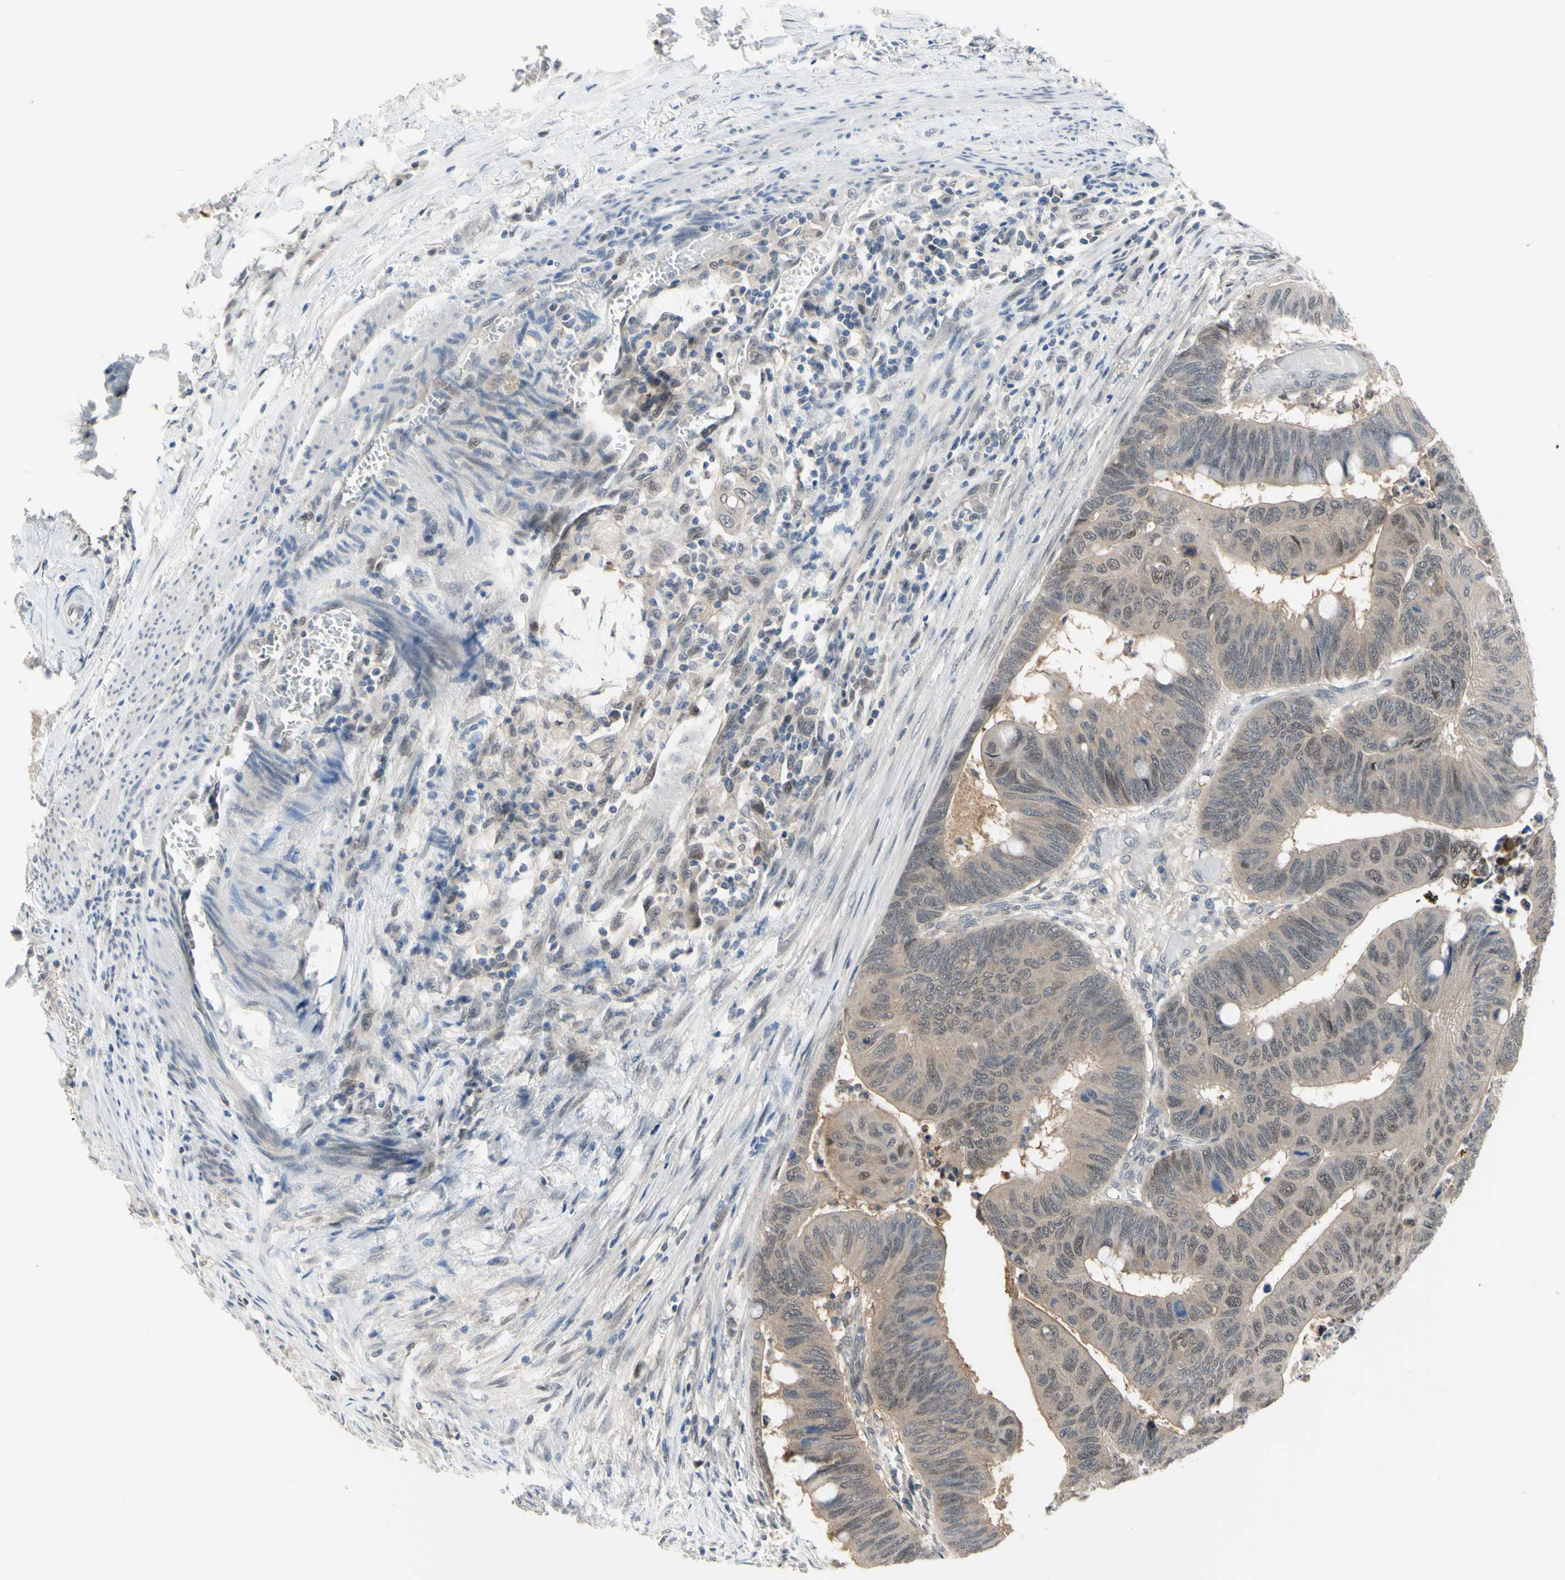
{"staining": {"intensity": "weak", "quantity": ">75%", "location": "cytoplasmic/membranous,nuclear"}, "tissue": "colorectal cancer", "cell_type": "Tumor cells", "image_type": "cancer", "snomed": [{"axis": "morphology", "description": "Normal tissue, NOS"}, {"axis": "morphology", "description": "Adenocarcinoma, NOS"}, {"axis": "topography", "description": "Rectum"}, {"axis": "topography", "description": "Peripheral nerve tissue"}], "caption": "The photomicrograph reveals immunohistochemical staining of adenocarcinoma (colorectal). There is weak cytoplasmic/membranous and nuclear positivity is seen in approximately >75% of tumor cells. (DAB (3,3'-diaminobenzidine) = brown stain, brightfield microscopy at high magnification).", "gene": "HSPA4", "patient": {"sex": "male", "age": 92}}